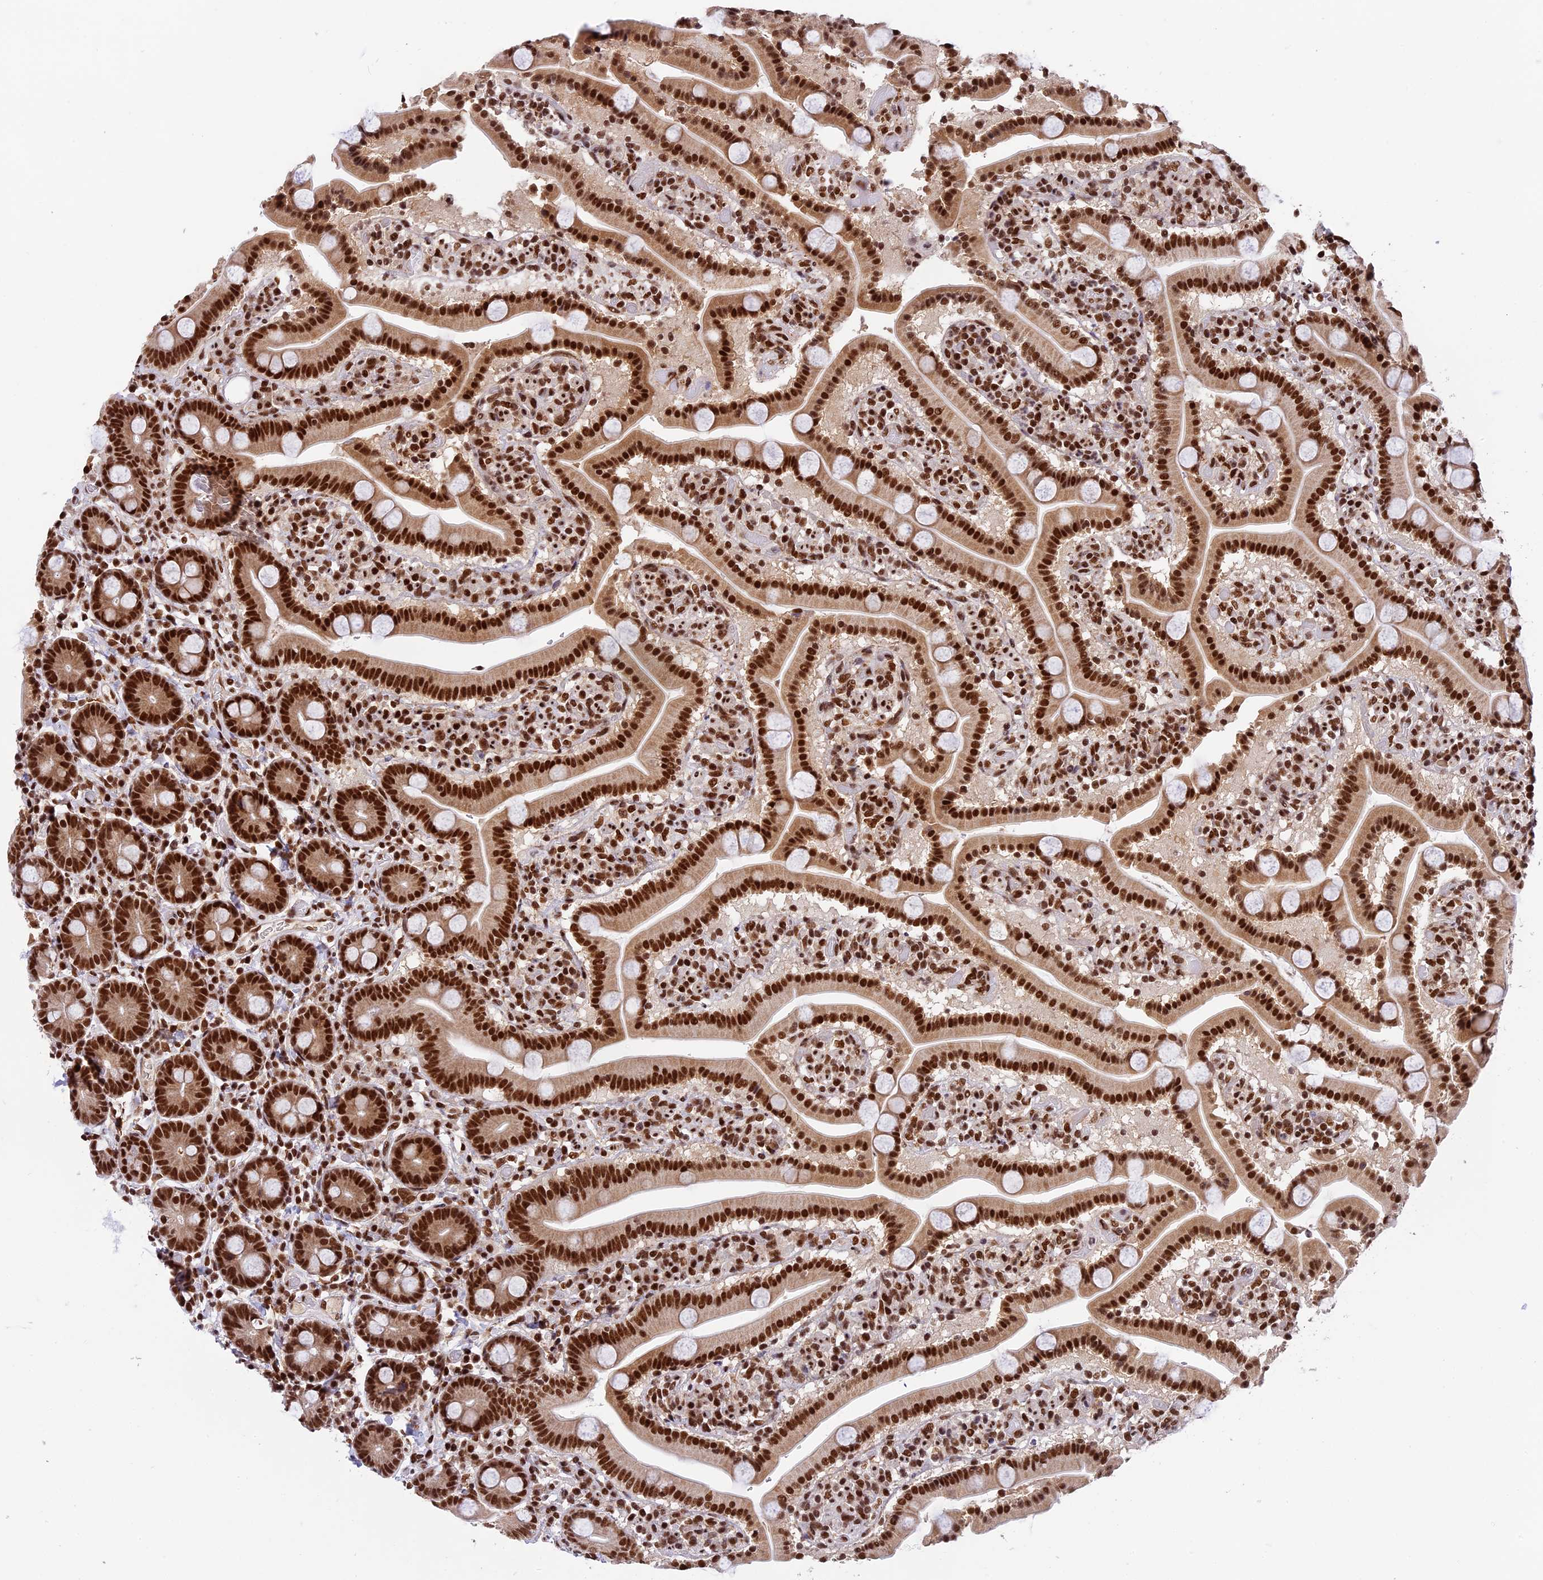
{"staining": {"intensity": "strong", "quantity": ">75%", "location": "nuclear"}, "tissue": "duodenum", "cell_type": "Glandular cells", "image_type": "normal", "snomed": [{"axis": "morphology", "description": "Normal tissue, NOS"}, {"axis": "topography", "description": "Duodenum"}], "caption": "This is an image of IHC staining of normal duodenum, which shows strong positivity in the nuclear of glandular cells.", "gene": "RAMACL", "patient": {"sex": "male", "age": 55}}